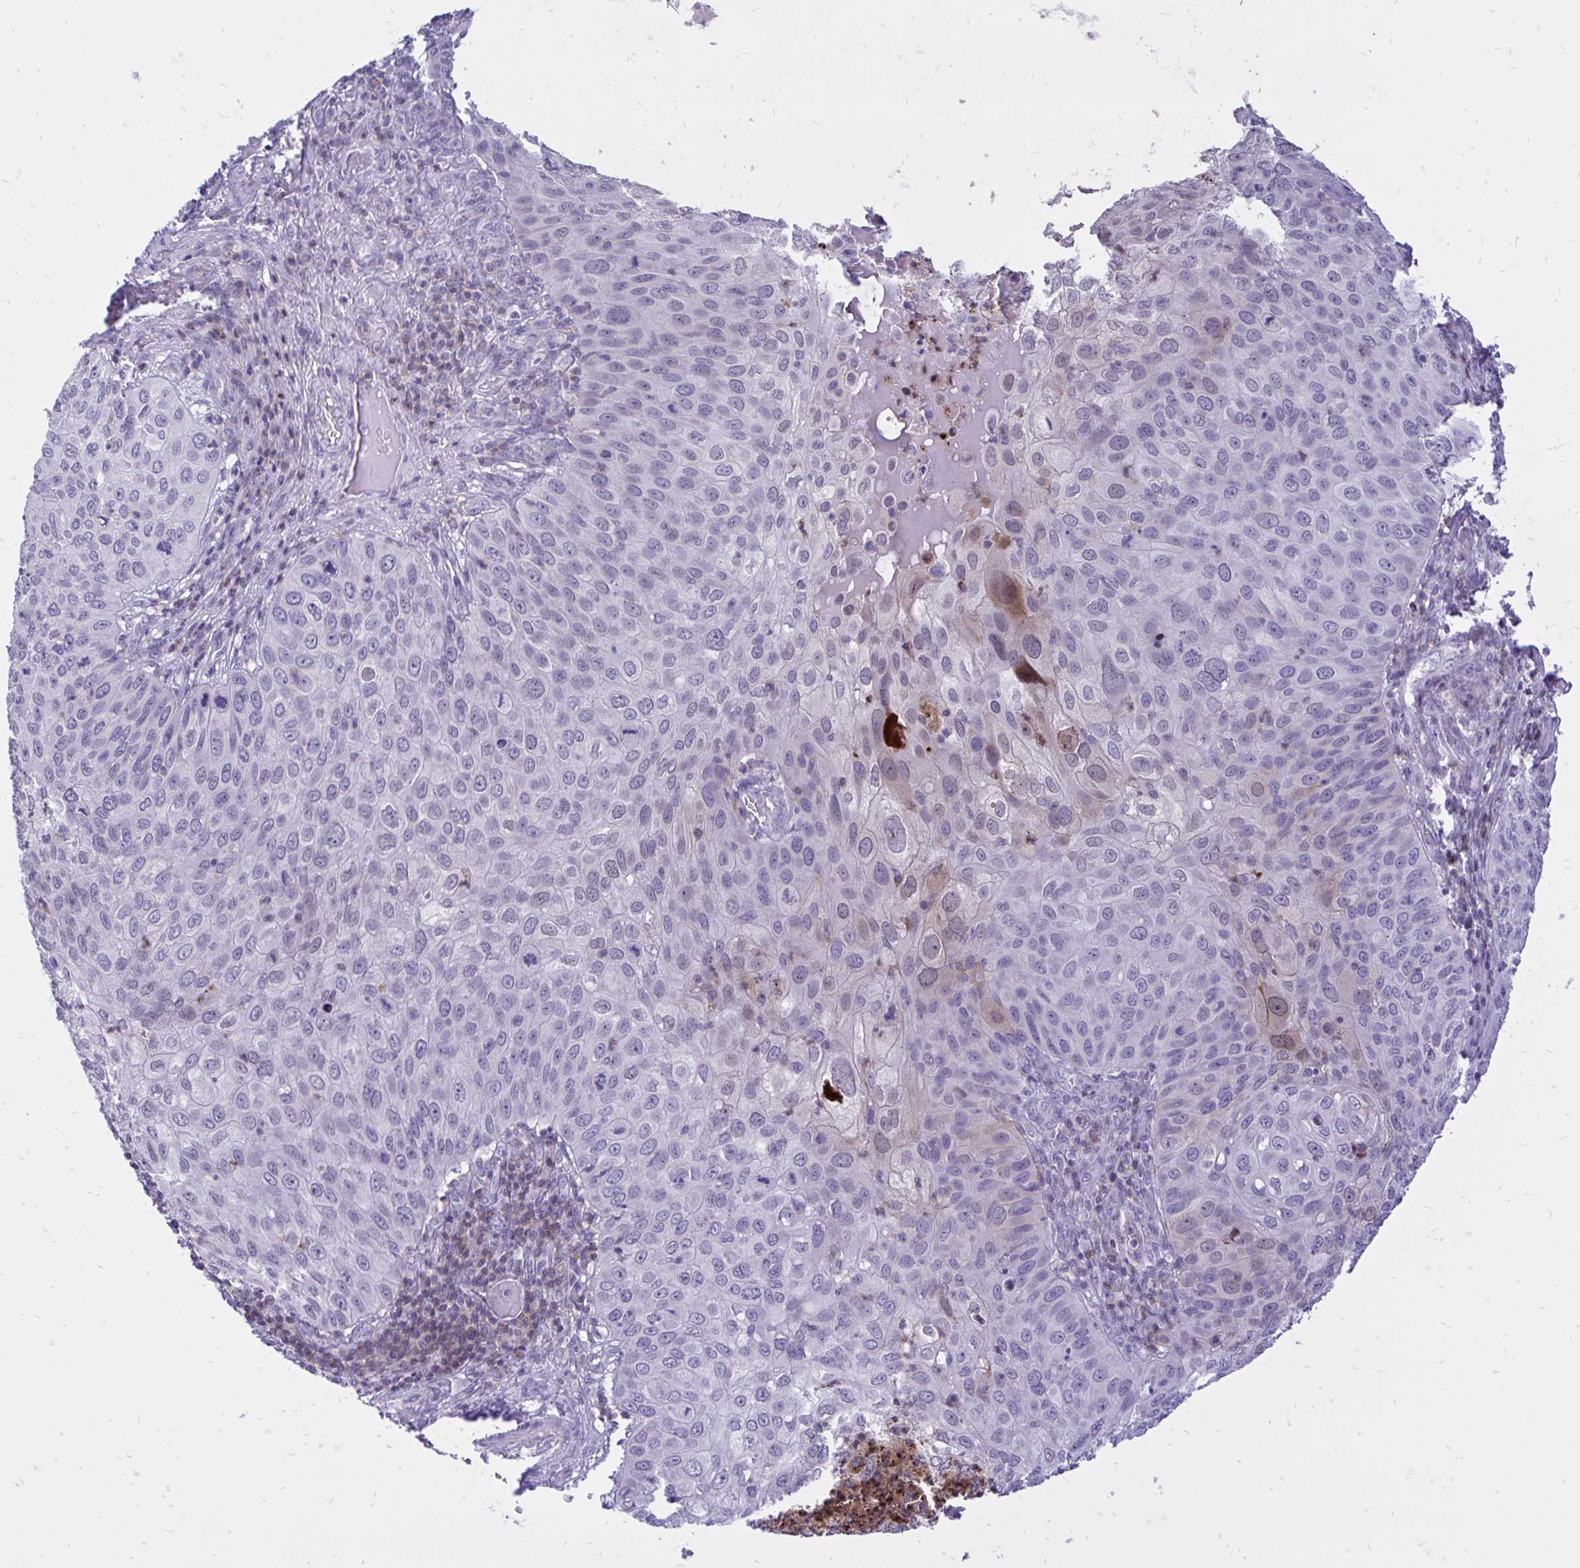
{"staining": {"intensity": "negative", "quantity": "none", "location": "none"}, "tissue": "skin cancer", "cell_type": "Tumor cells", "image_type": "cancer", "snomed": [{"axis": "morphology", "description": "Squamous cell carcinoma, NOS"}, {"axis": "topography", "description": "Skin"}], "caption": "Tumor cells are negative for brown protein staining in squamous cell carcinoma (skin).", "gene": "CXCL8", "patient": {"sex": "male", "age": 87}}